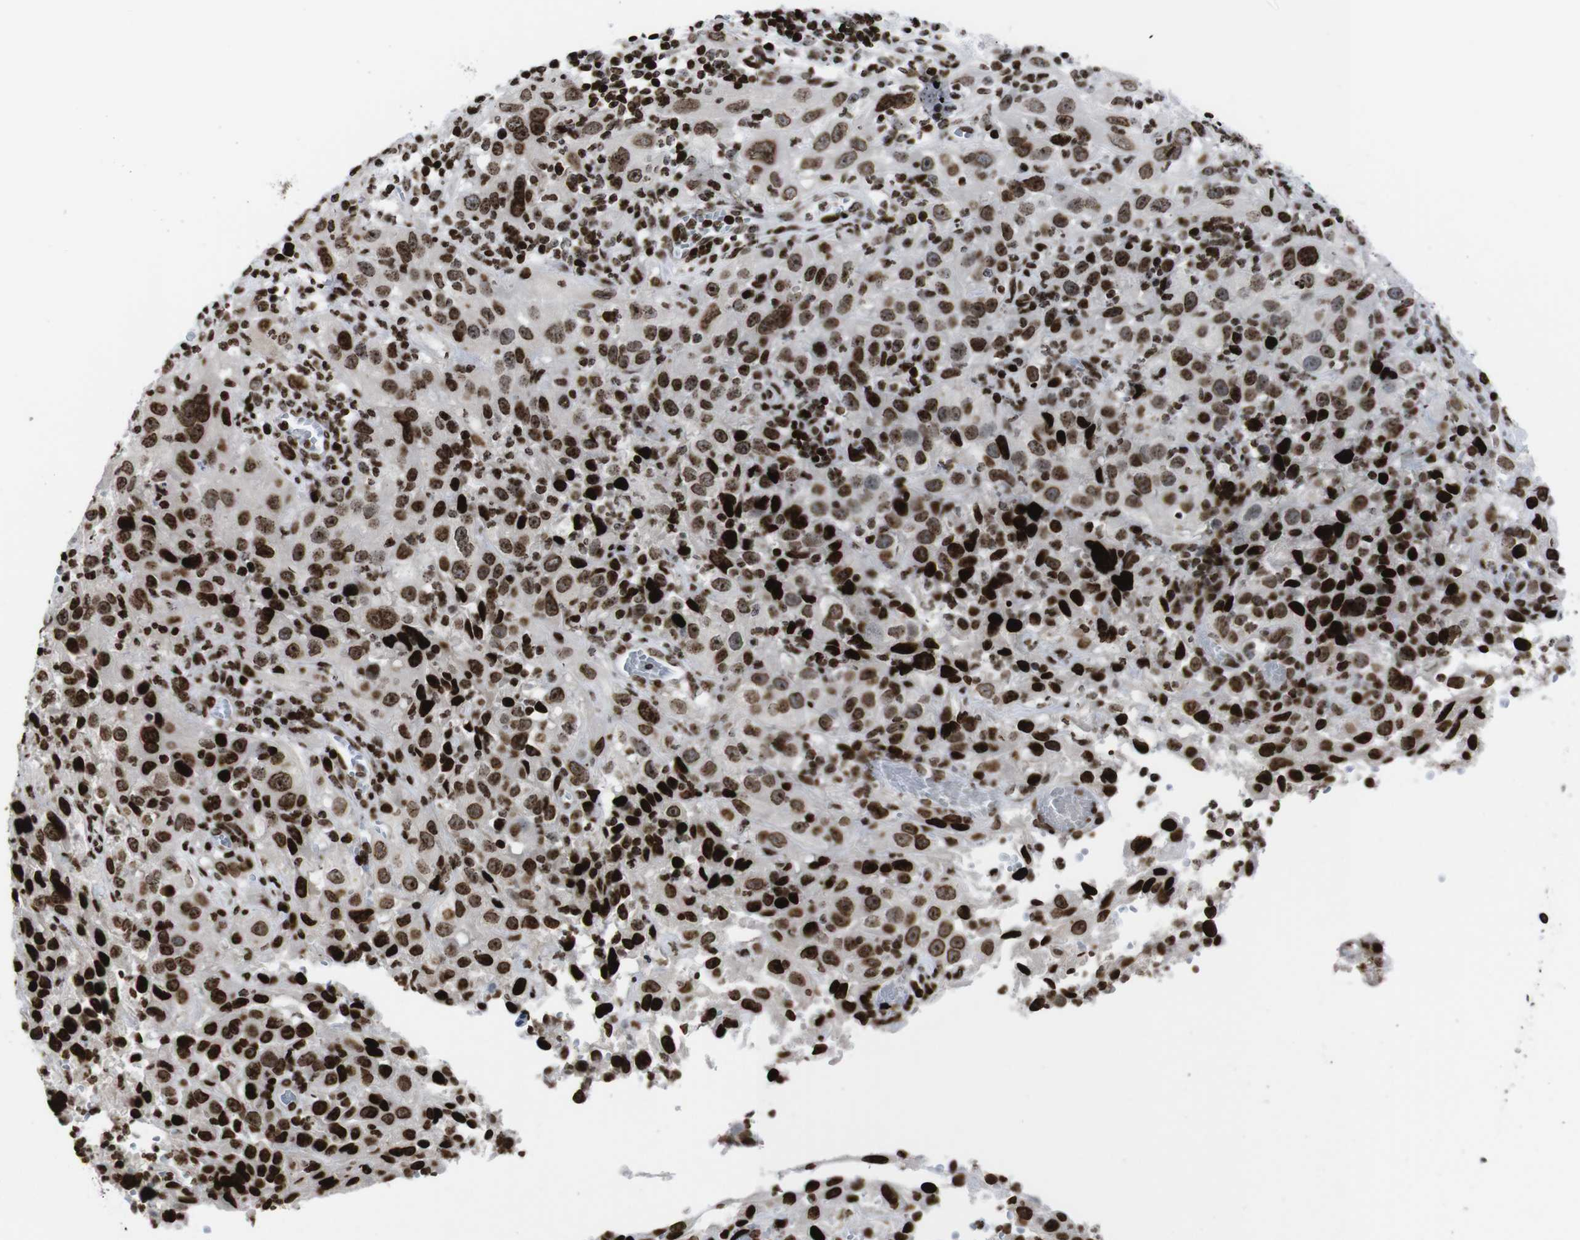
{"staining": {"intensity": "strong", "quantity": ">75%", "location": "cytoplasmic/membranous,nuclear"}, "tissue": "cervical cancer", "cell_type": "Tumor cells", "image_type": "cancer", "snomed": [{"axis": "morphology", "description": "Squamous cell carcinoma, NOS"}, {"axis": "topography", "description": "Cervix"}], "caption": "This photomicrograph exhibits cervical squamous cell carcinoma stained with immunohistochemistry to label a protein in brown. The cytoplasmic/membranous and nuclear of tumor cells show strong positivity for the protein. Nuclei are counter-stained blue.", "gene": "H1-4", "patient": {"sex": "female", "age": 32}}